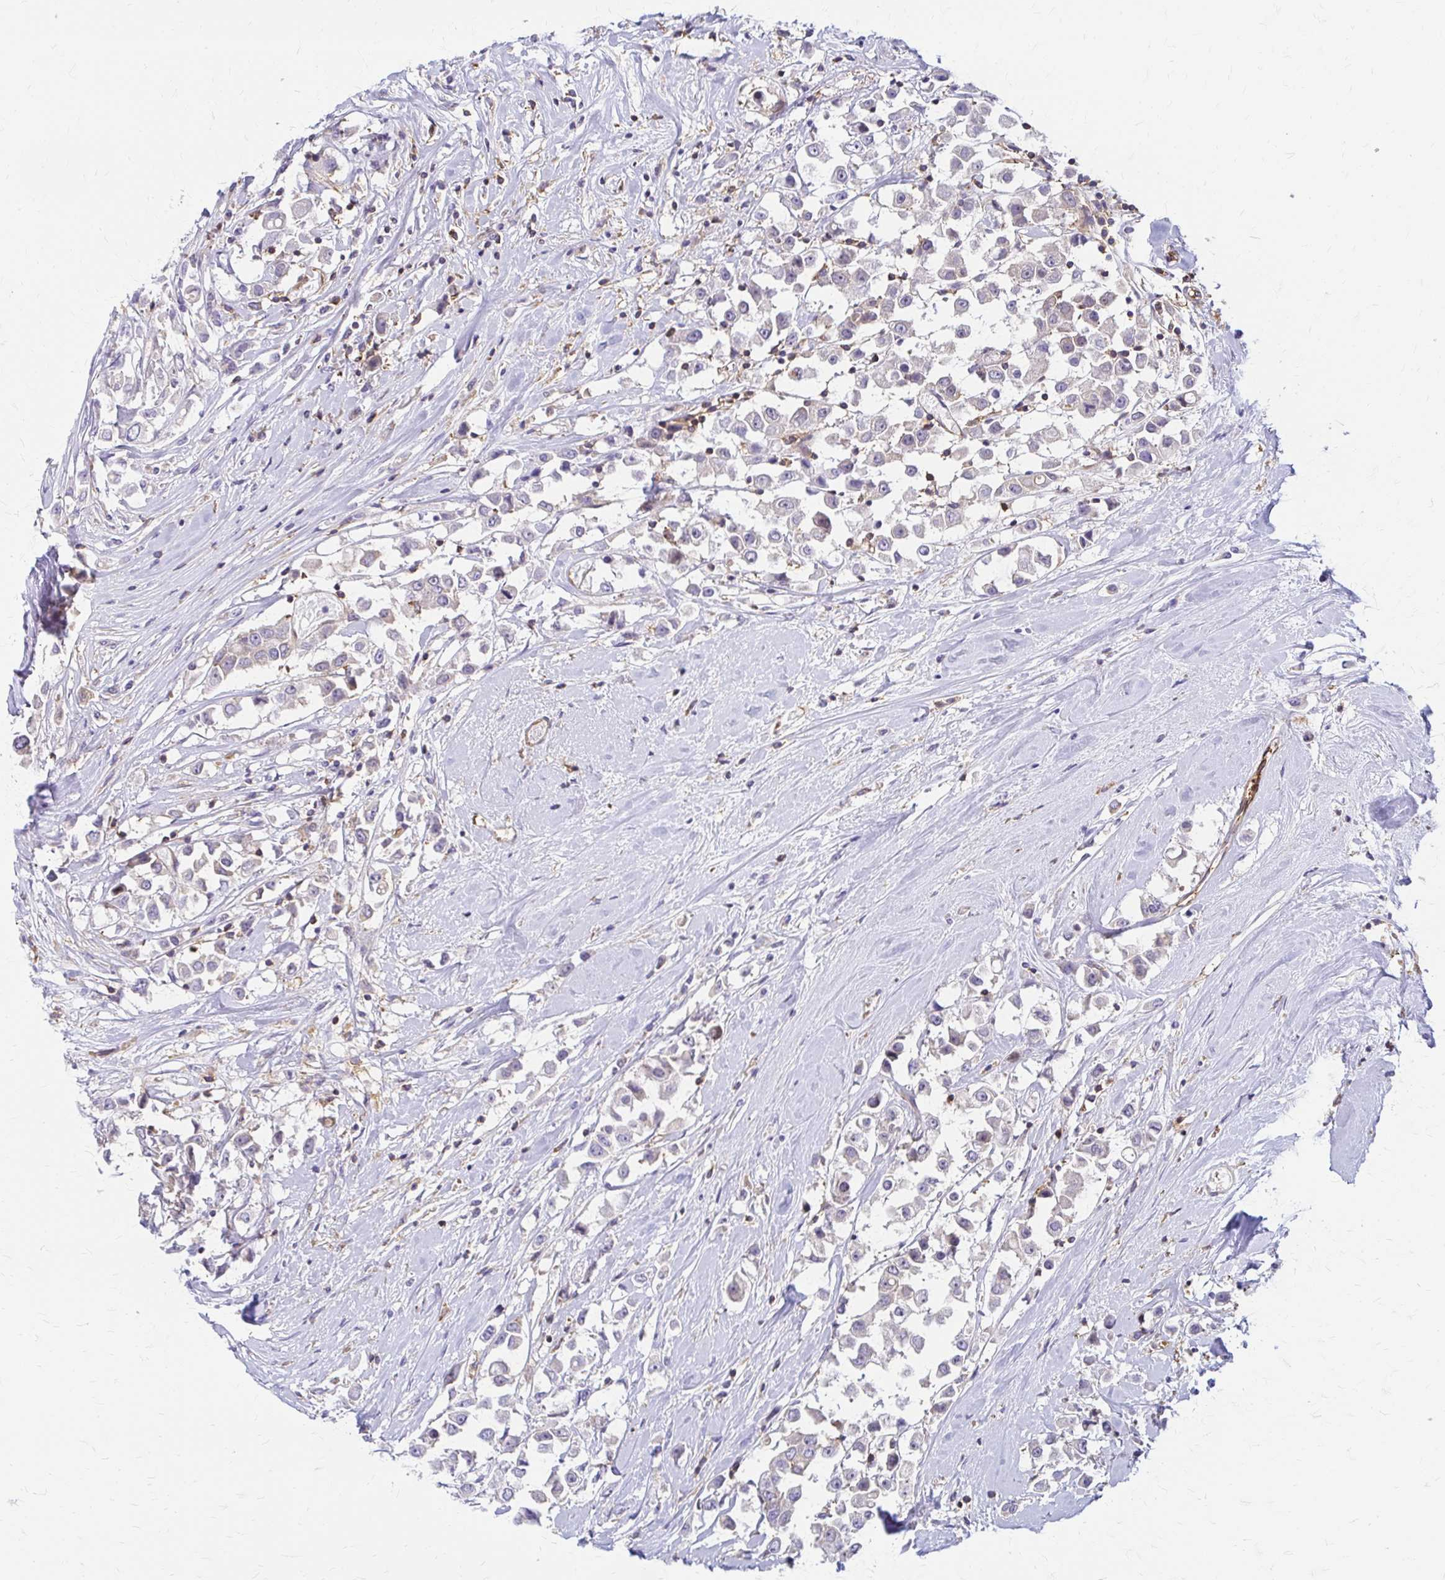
{"staining": {"intensity": "negative", "quantity": "none", "location": "none"}, "tissue": "breast cancer", "cell_type": "Tumor cells", "image_type": "cancer", "snomed": [{"axis": "morphology", "description": "Duct carcinoma"}, {"axis": "topography", "description": "Breast"}], "caption": "Immunohistochemistry image of neoplastic tissue: human breast cancer (infiltrating ductal carcinoma) stained with DAB demonstrates no significant protein expression in tumor cells. Brightfield microscopy of IHC stained with DAB (brown) and hematoxylin (blue), captured at high magnification.", "gene": "WASF2", "patient": {"sex": "female", "age": 61}}